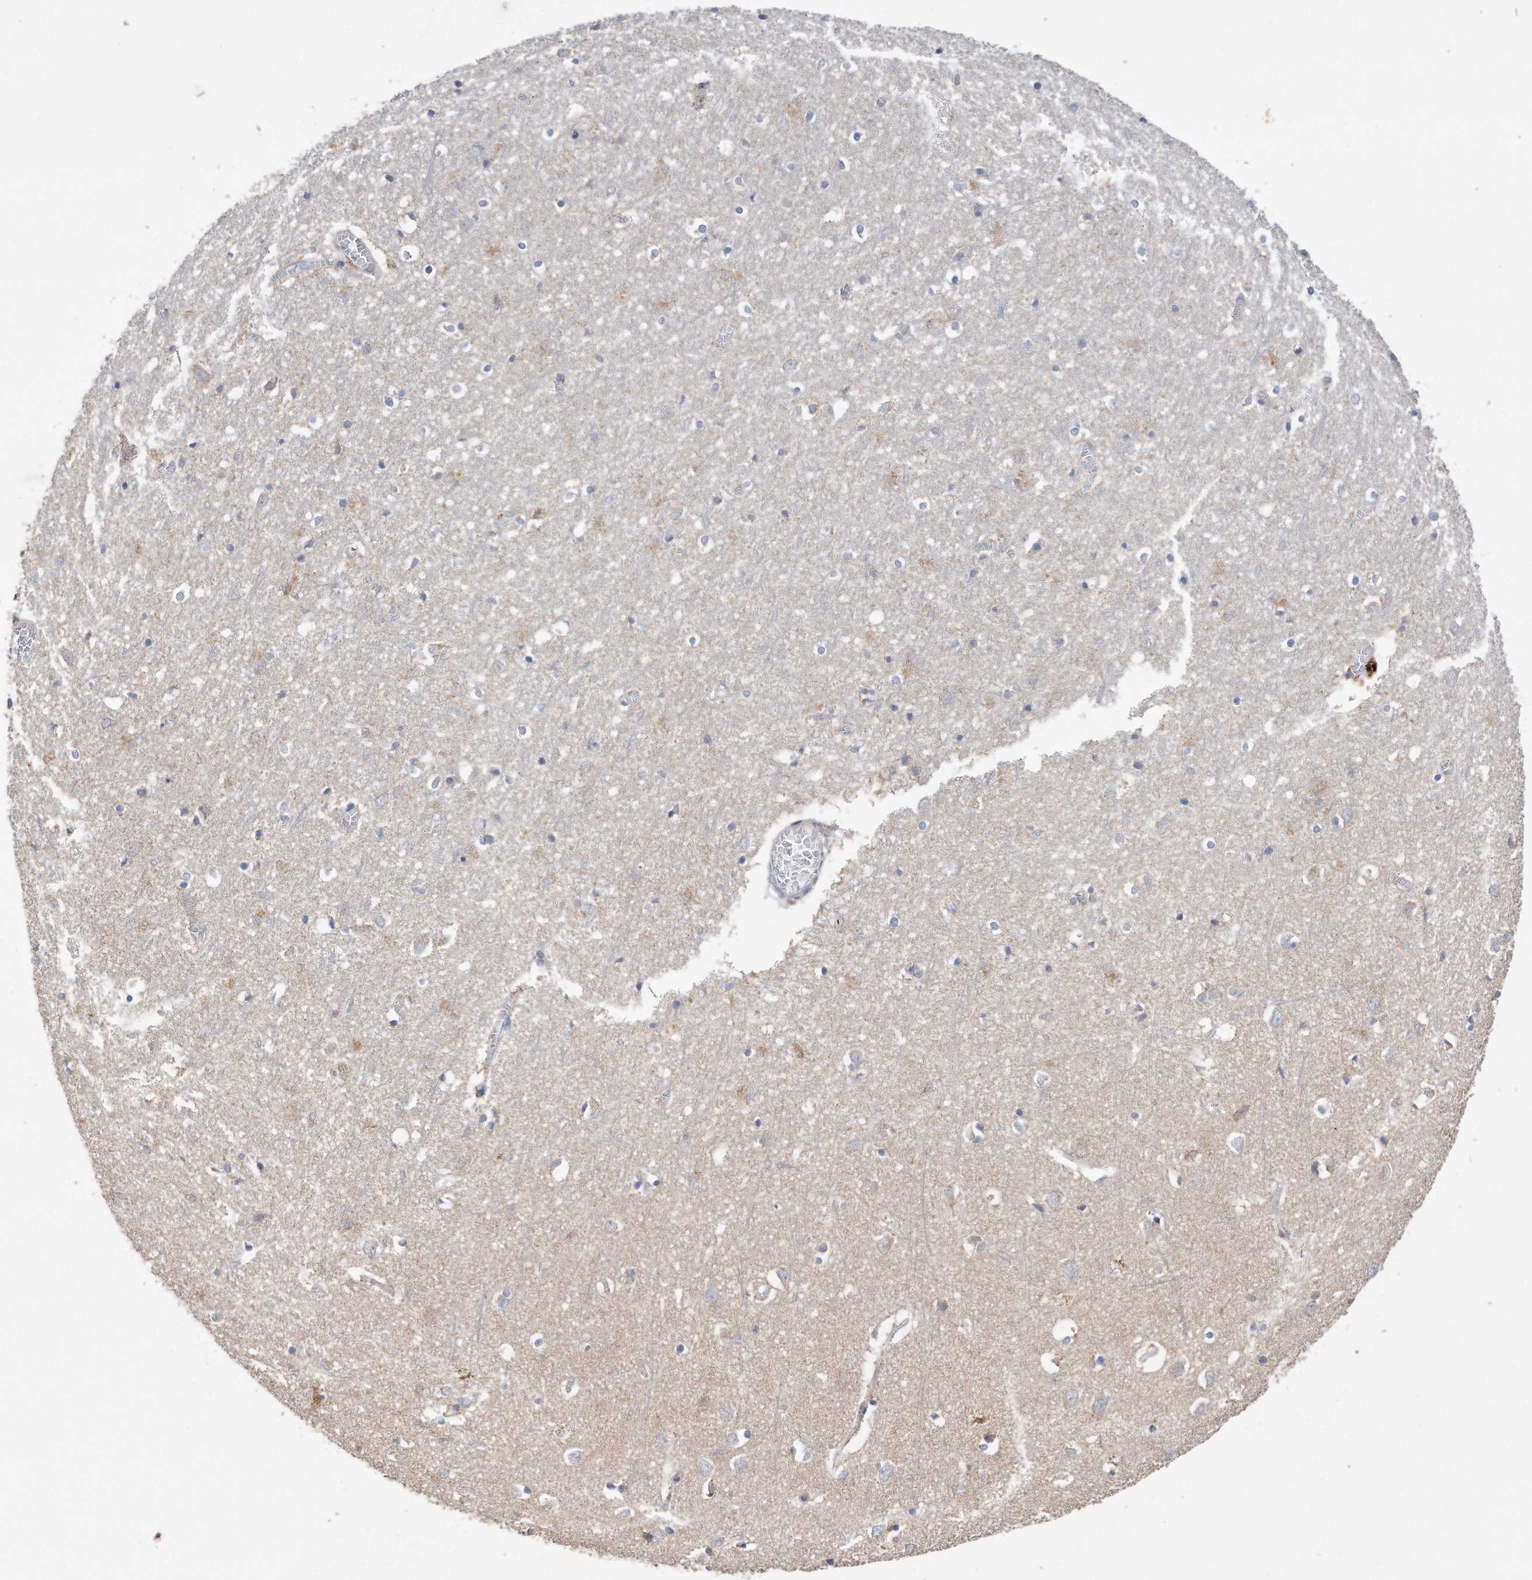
{"staining": {"intensity": "negative", "quantity": "none", "location": "none"}, "tissue": "cerebral cortex", "cell_type": "Endothelial cells", "image_type": "normal", "snomed": [{"axis": "morphology", "description": "Normal tissue, NOS"}, {"axis": "topography", "description": "Cerebral cortex"}], "caption": "The IHC micrograph has no significant staining in endothelial cells of cerebral cortex. (DAB immunohistochemistry (IHC) with hematoxylin counter stain).", "gene": "CDH12", "patient": {"sex": "female", "age": 64}}